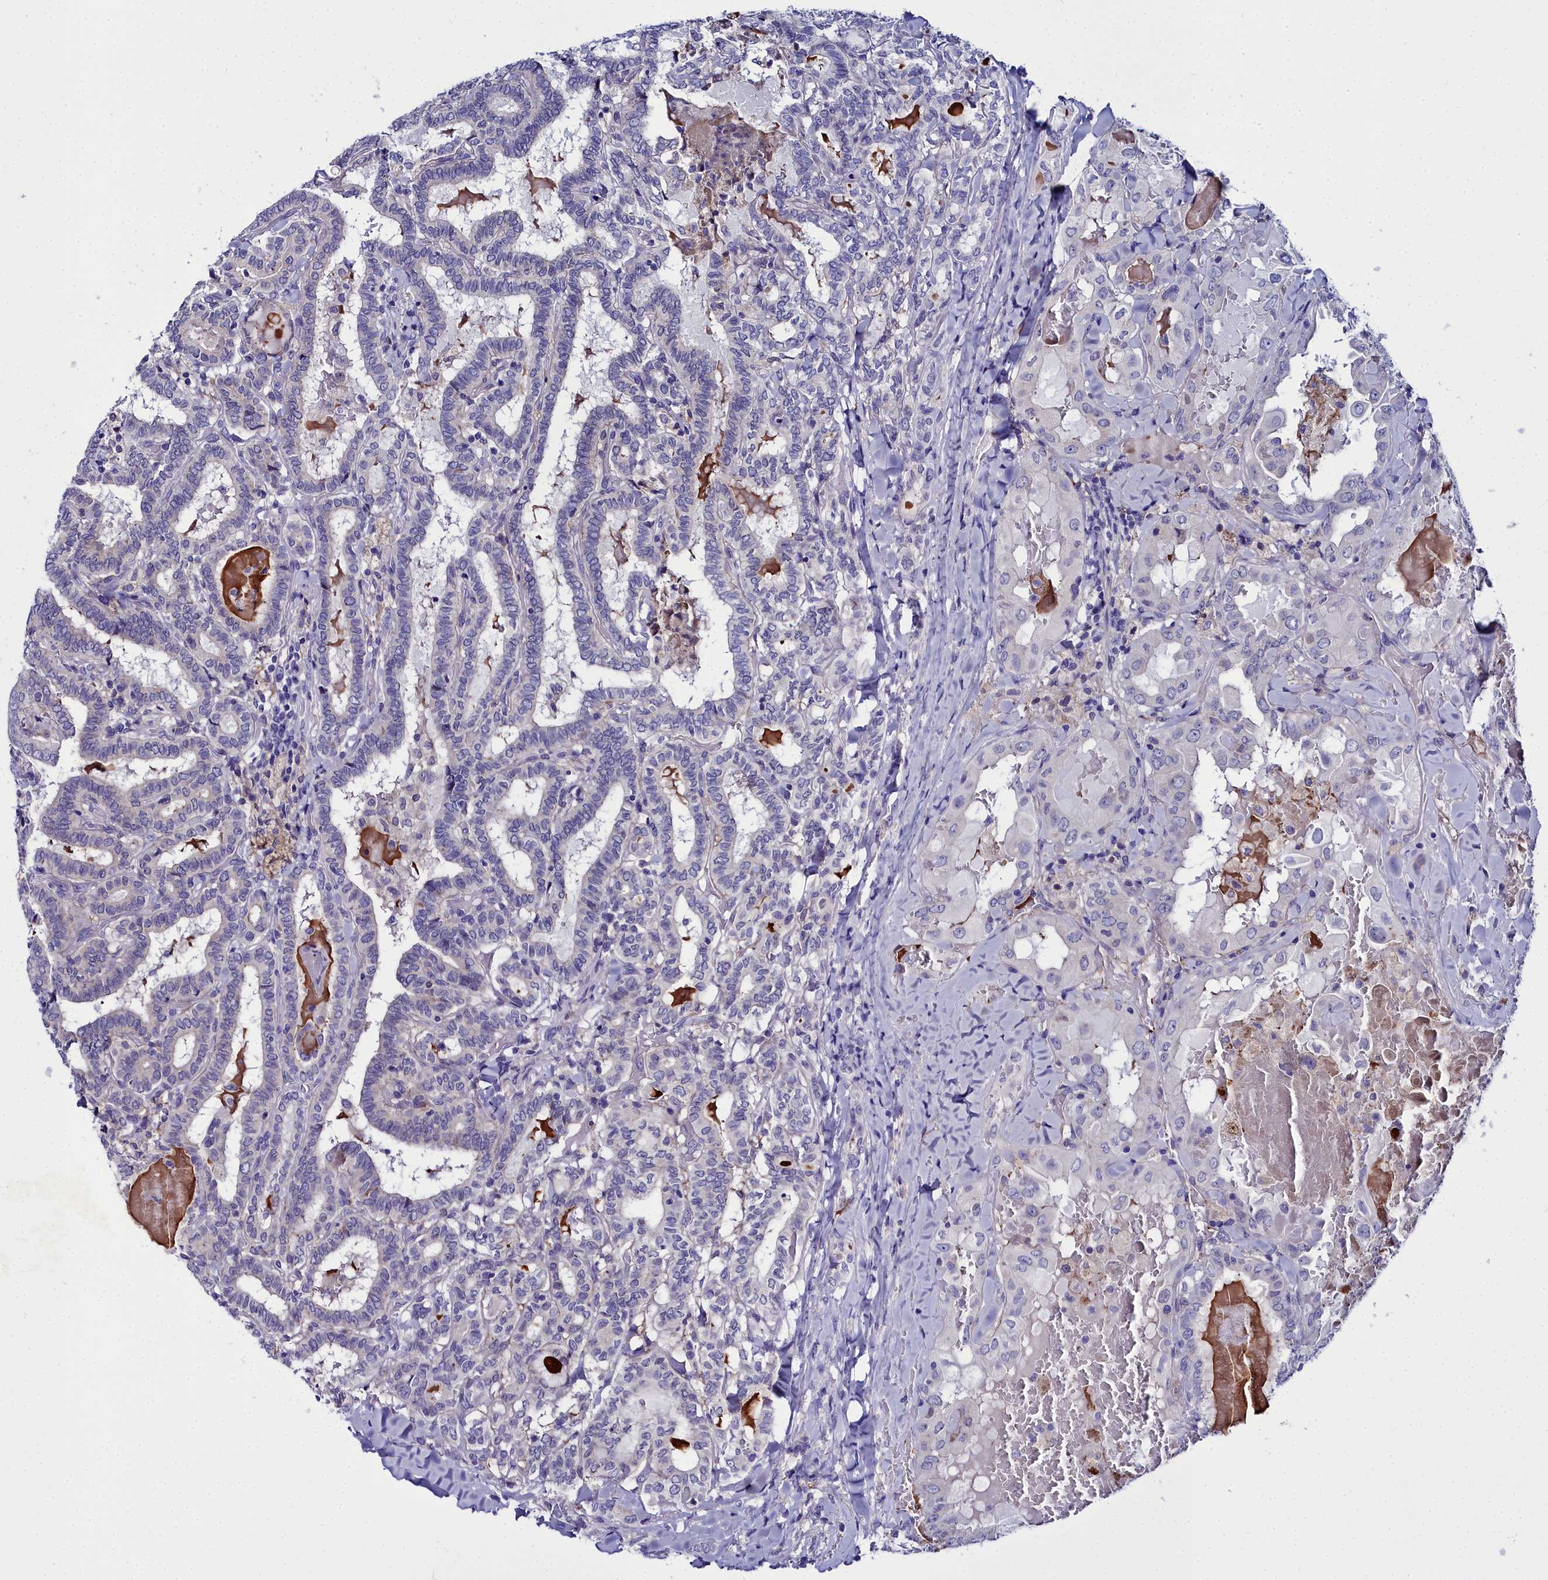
{"staining": {"intensity": "negative", "quantity": "none", "location": "none"}, "tissue": "thyroid cancer", "cell_type": "Tumor cells", "image_type": "cancer", "snomed": [{"axis": "morphology", "description": "Papillary adenocarcinoma, NOS"}, {"axis": "topography", "description": "Thyroid gland"}], "caption": "The image reveals no significant staining in tumor cells of thyroid cancer (papillary adenocarcinoma).", "gene": "ELAPOR2", "patient": {"sex": "female", "age": 72}}